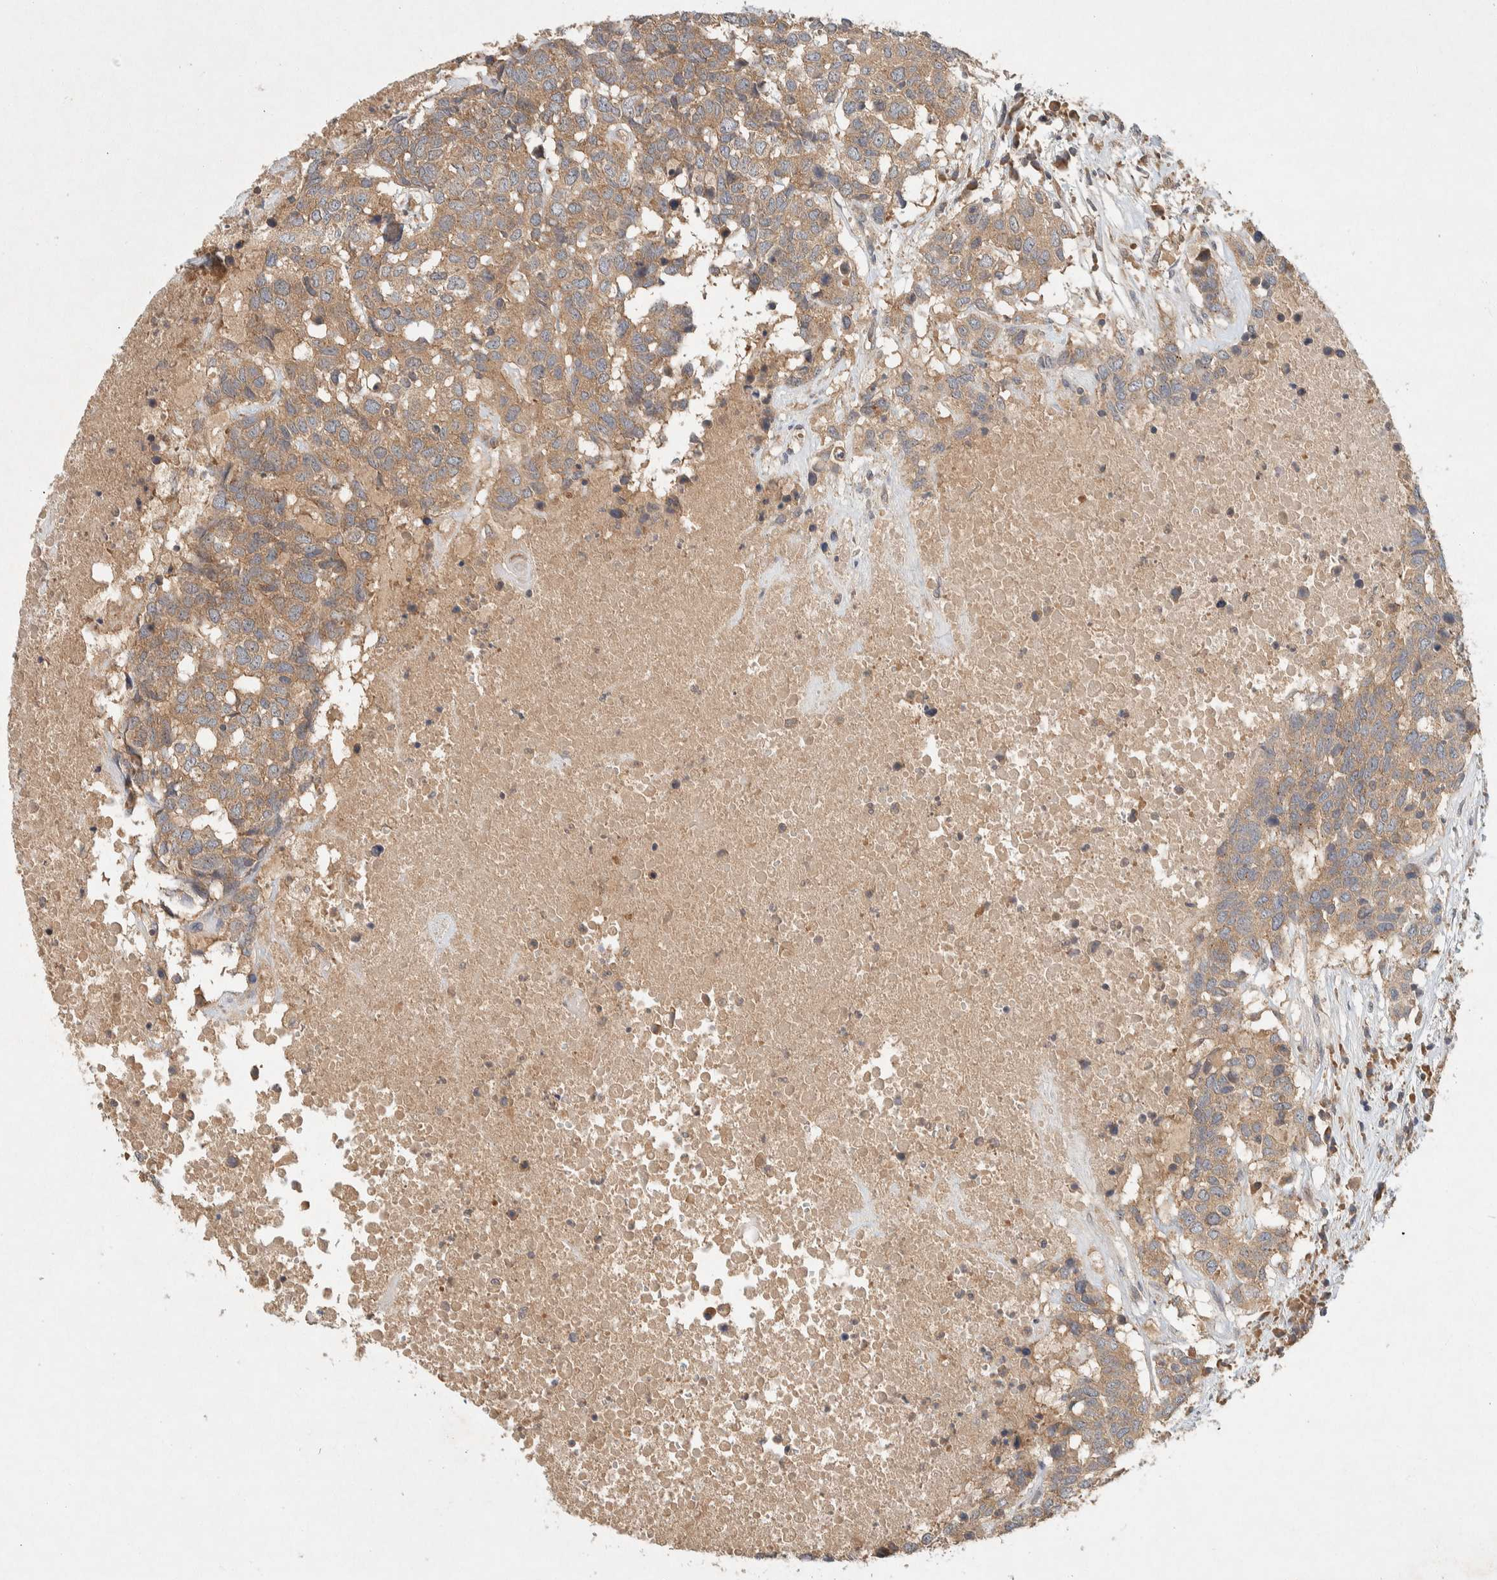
{"staining": {"intensity": "moderate", "quantity": ">75%", "location": "cytoplasmic/membranous"}, "tissue": "head and neck cancer", "cell_type": "Tumor cells", "image_type": "cancer", "snomed": [{"axis": "morphology", "description": "Squamous cell carcinoma, NOS"}, {"axis": "topography", "description": "Head-Neck"}], "caption": "Immunohistochemical staining of squamous cell carcinoma (head and neck) demonstrates medium levels of moderate cytoplasmic/membranous protein positivity in about >75% of tumor cells.", "gene": "PXK", "patient": {"sex": "male", "age": 66}}